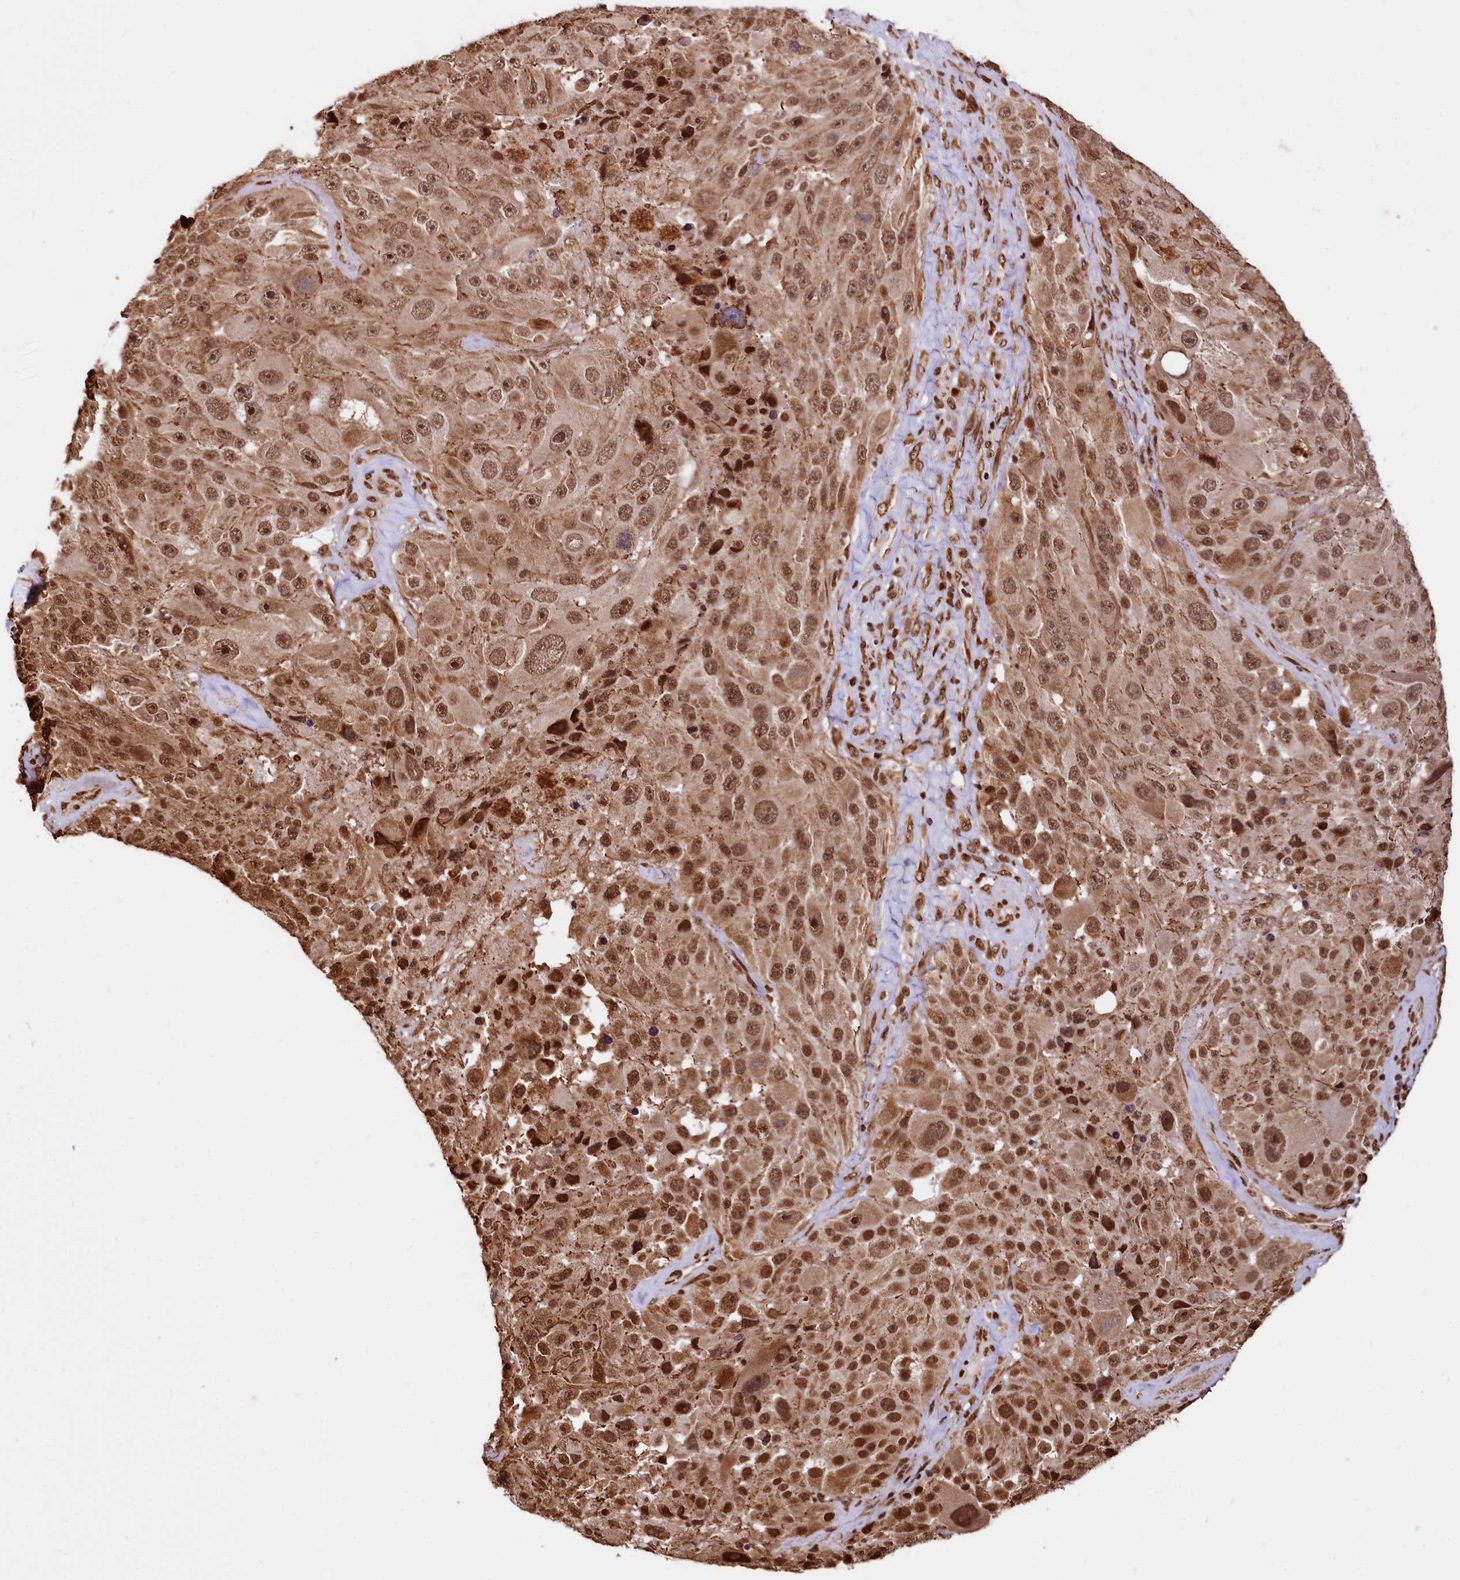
{"staining": {"intensity": "moderate", "quantity": ">75%", "location": "cytoplasmic/membranous,nuclear"}, "tissue": "melanoma", "cell_type": "Tumor cells", "image_type": "cancer", "snomed": [{"axis": "morphology", "description": "Malignant melanoma, Metastatic site"}, {"axis": "topography", "description": "Lymph node"}], "caption": "Protein expression analysis of malignant melanoma (metastatic site) shows moderate cytoplasmic/membranous and nuclear expression in approximately >75% of tumor cells.", "gene": "PDS5B", "patient": {"sex": "male", "age": 62}}